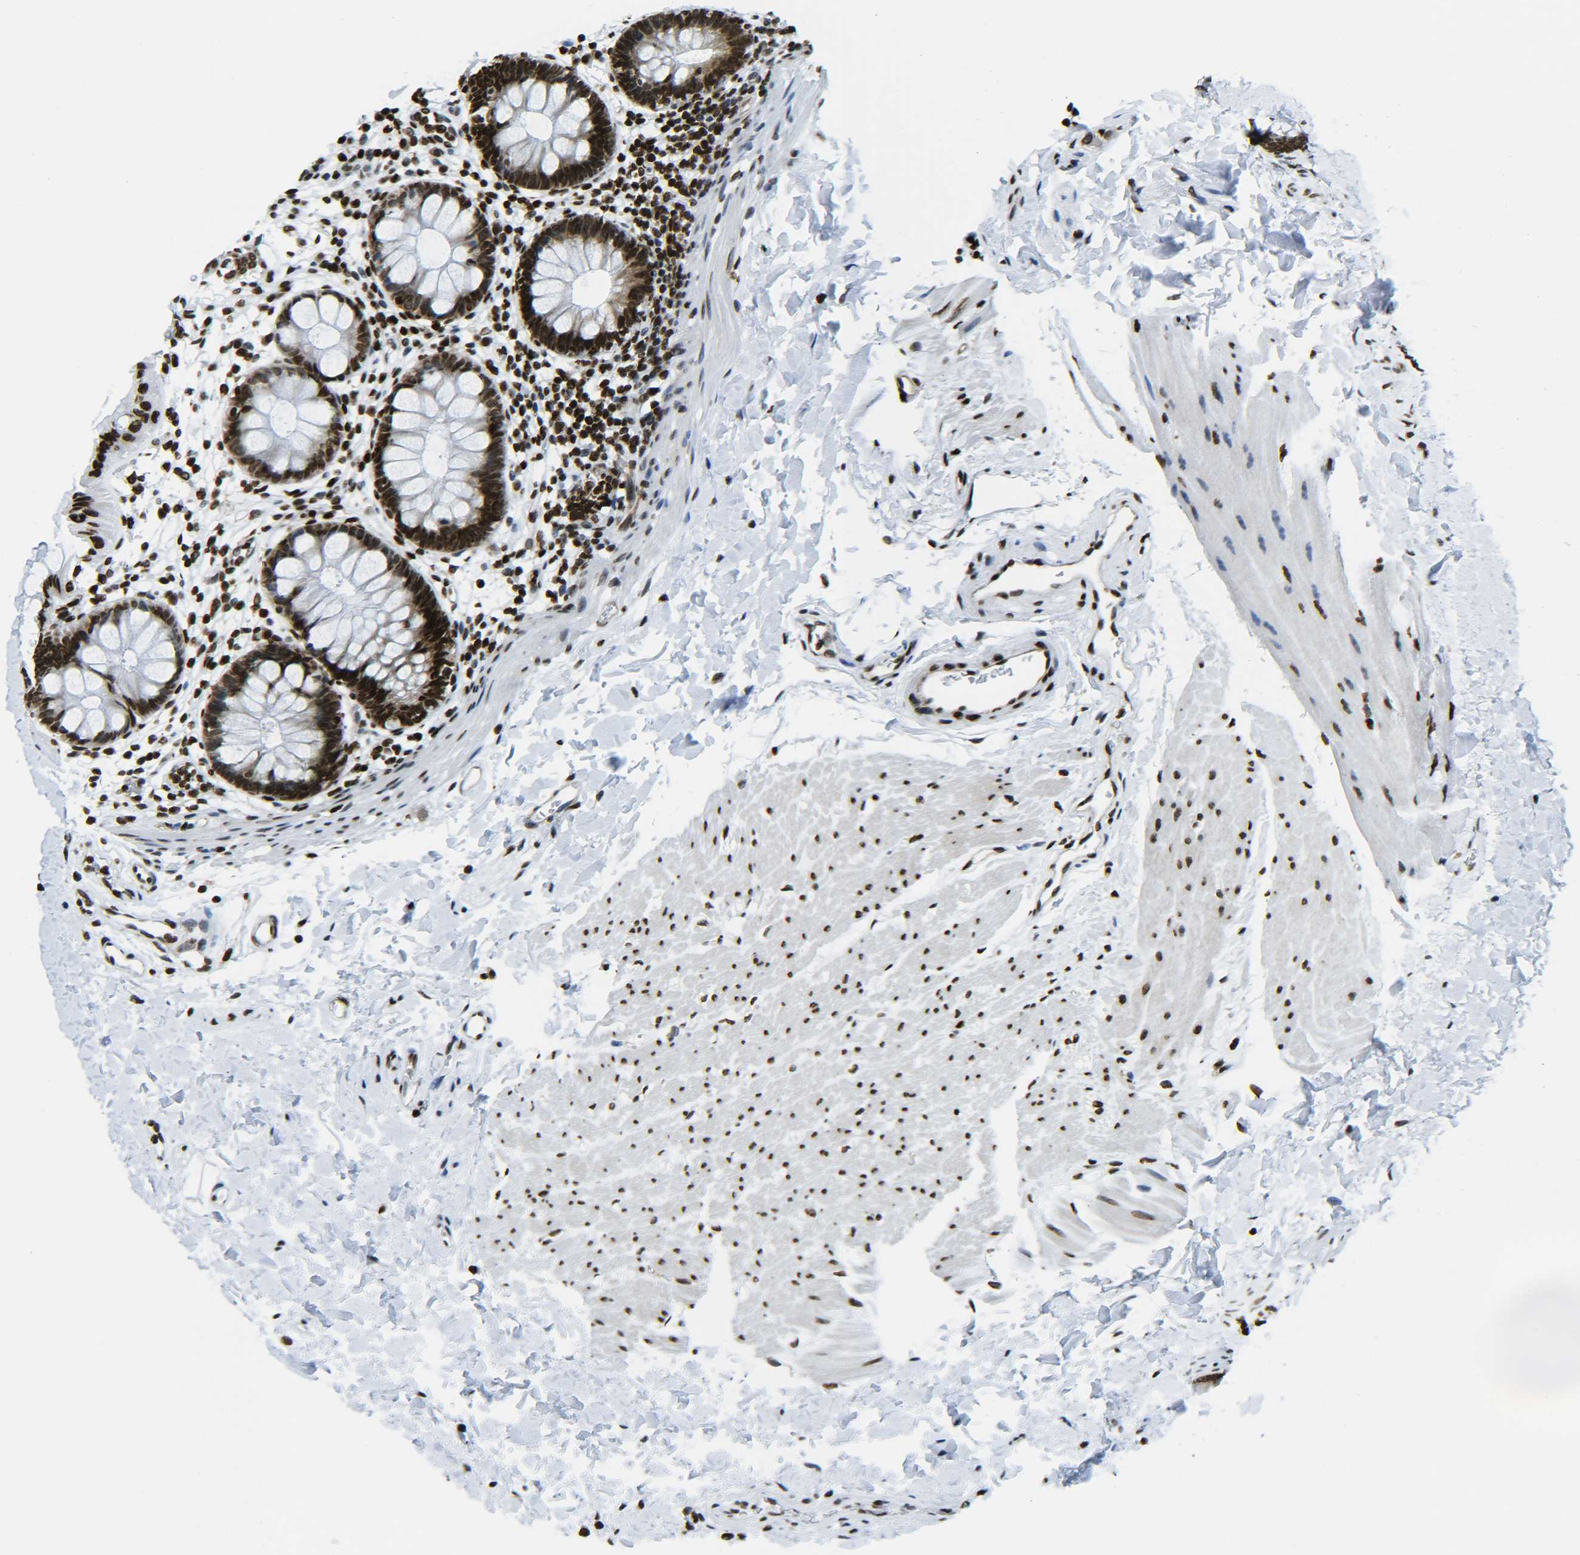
{"staining": {"intensity": "strong", "quantity": ">75%", "location": "nuclear"}, "tissue": "rectum", "cell_type": "Glandular cells", "image_type": "normal", "snomed": [{"axis": "morphology", "description": "Normal tissue, NOS"}, {"axis": "topography", "description": "Rectum"}], "caption": "Brown immunohistochemical staining in benign rectum demonstrates strong nuclear expression in about >75% of glandular cells.", "gene": "H2AX", "patient": {"sex": "female", "age": 24}}